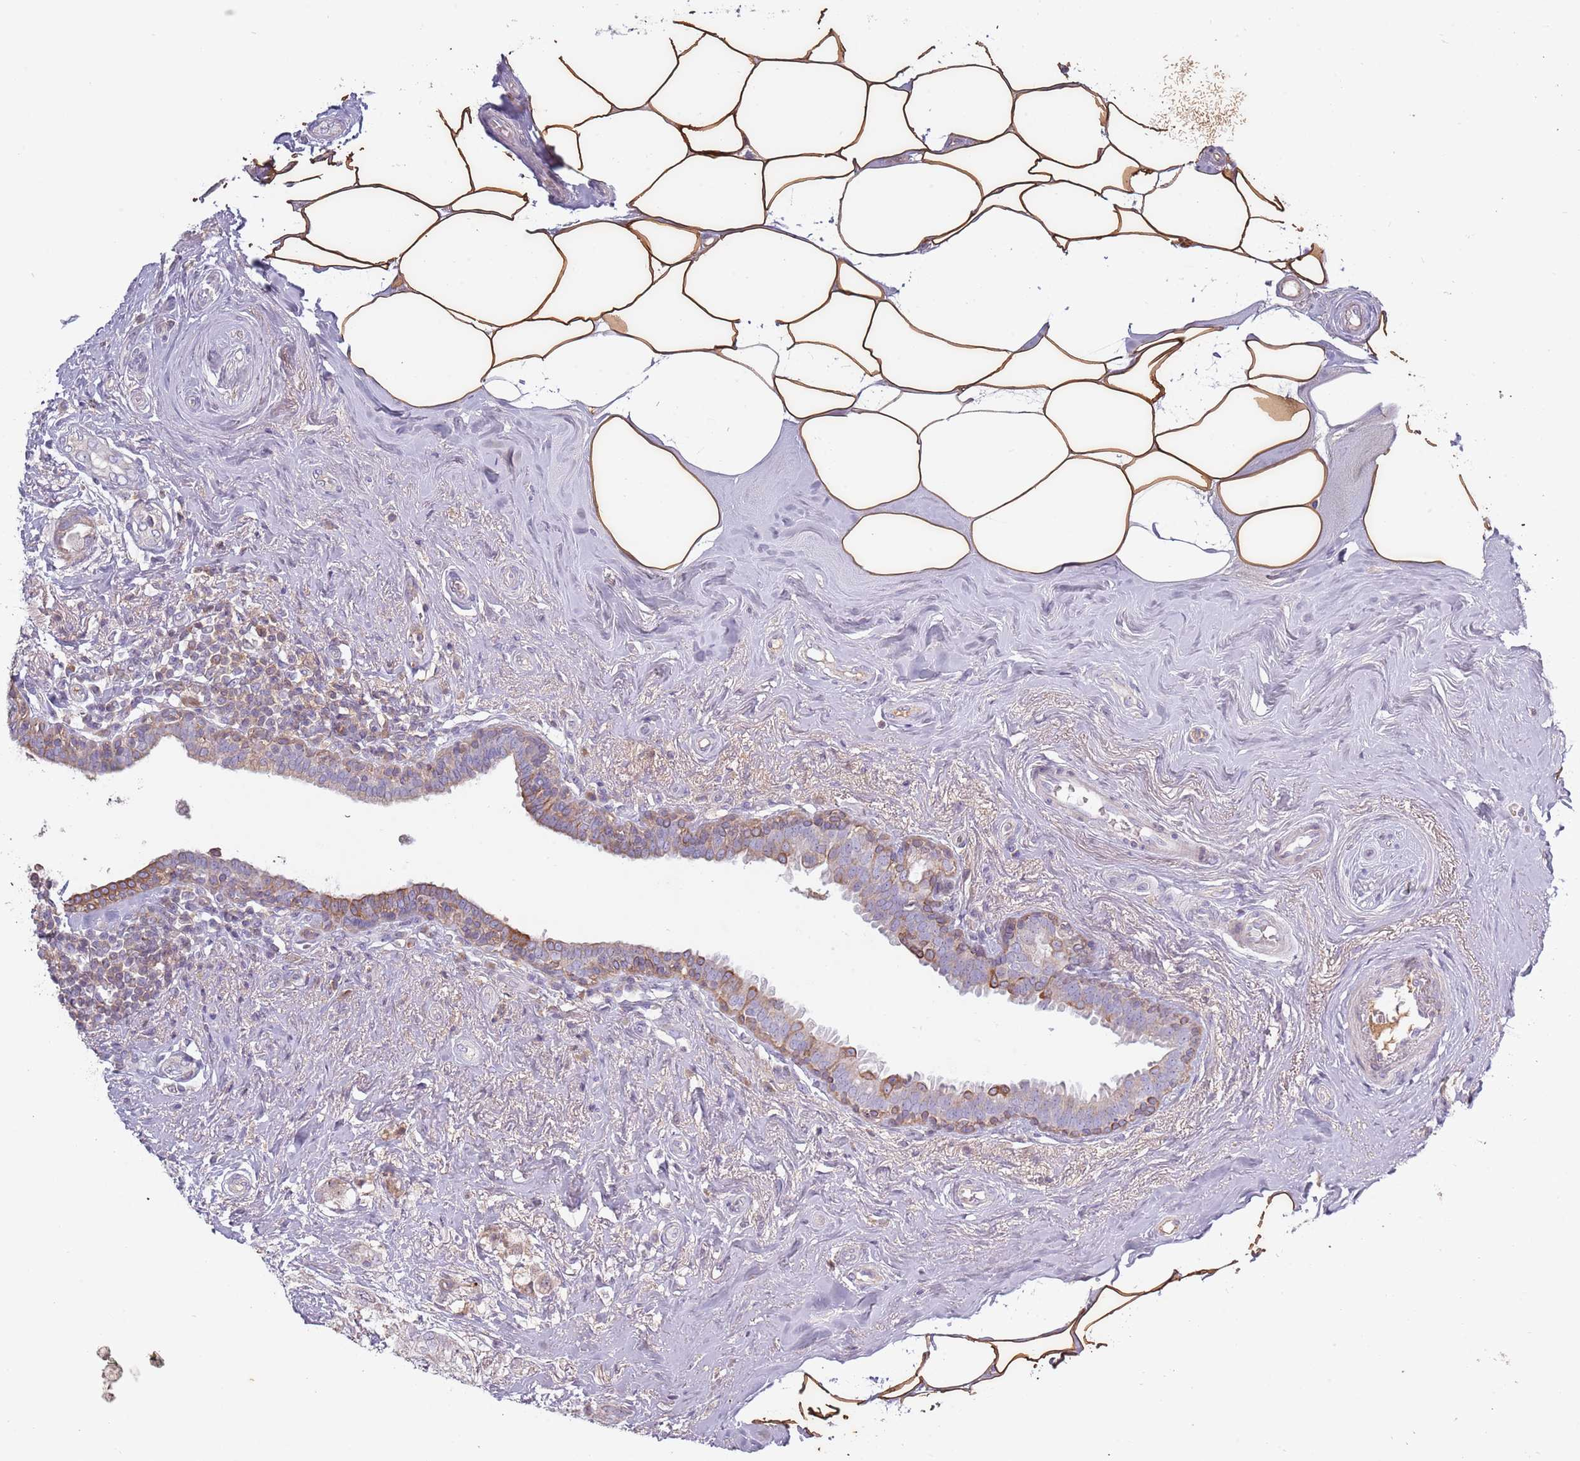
{"staining": {"intensity": "negative", "quantity": "none", "location": "none"}, "tissue": "breast cancer", "cell_type": "Tumor cells", "image_type": "cancer", "snomed": [{"axis": "morphology", "description": "Duct carcinoma"}, {"axis": "topography", "description": "Breast"}], "caption": "Immunohistochemistry (IHC) image of breast infiltrating ductal carcinoma stained for a protein (brown), which displays no staining in tumor cells. The staining was performed using DAB (3,3'-diaminobenzidine) to visualize the protein expression in brown, while the nuclei were stained in blue with hematoxylin (Magnification: 20x).", "gene": "SYS1", "patient": {"sex": "female", "age": 73}}